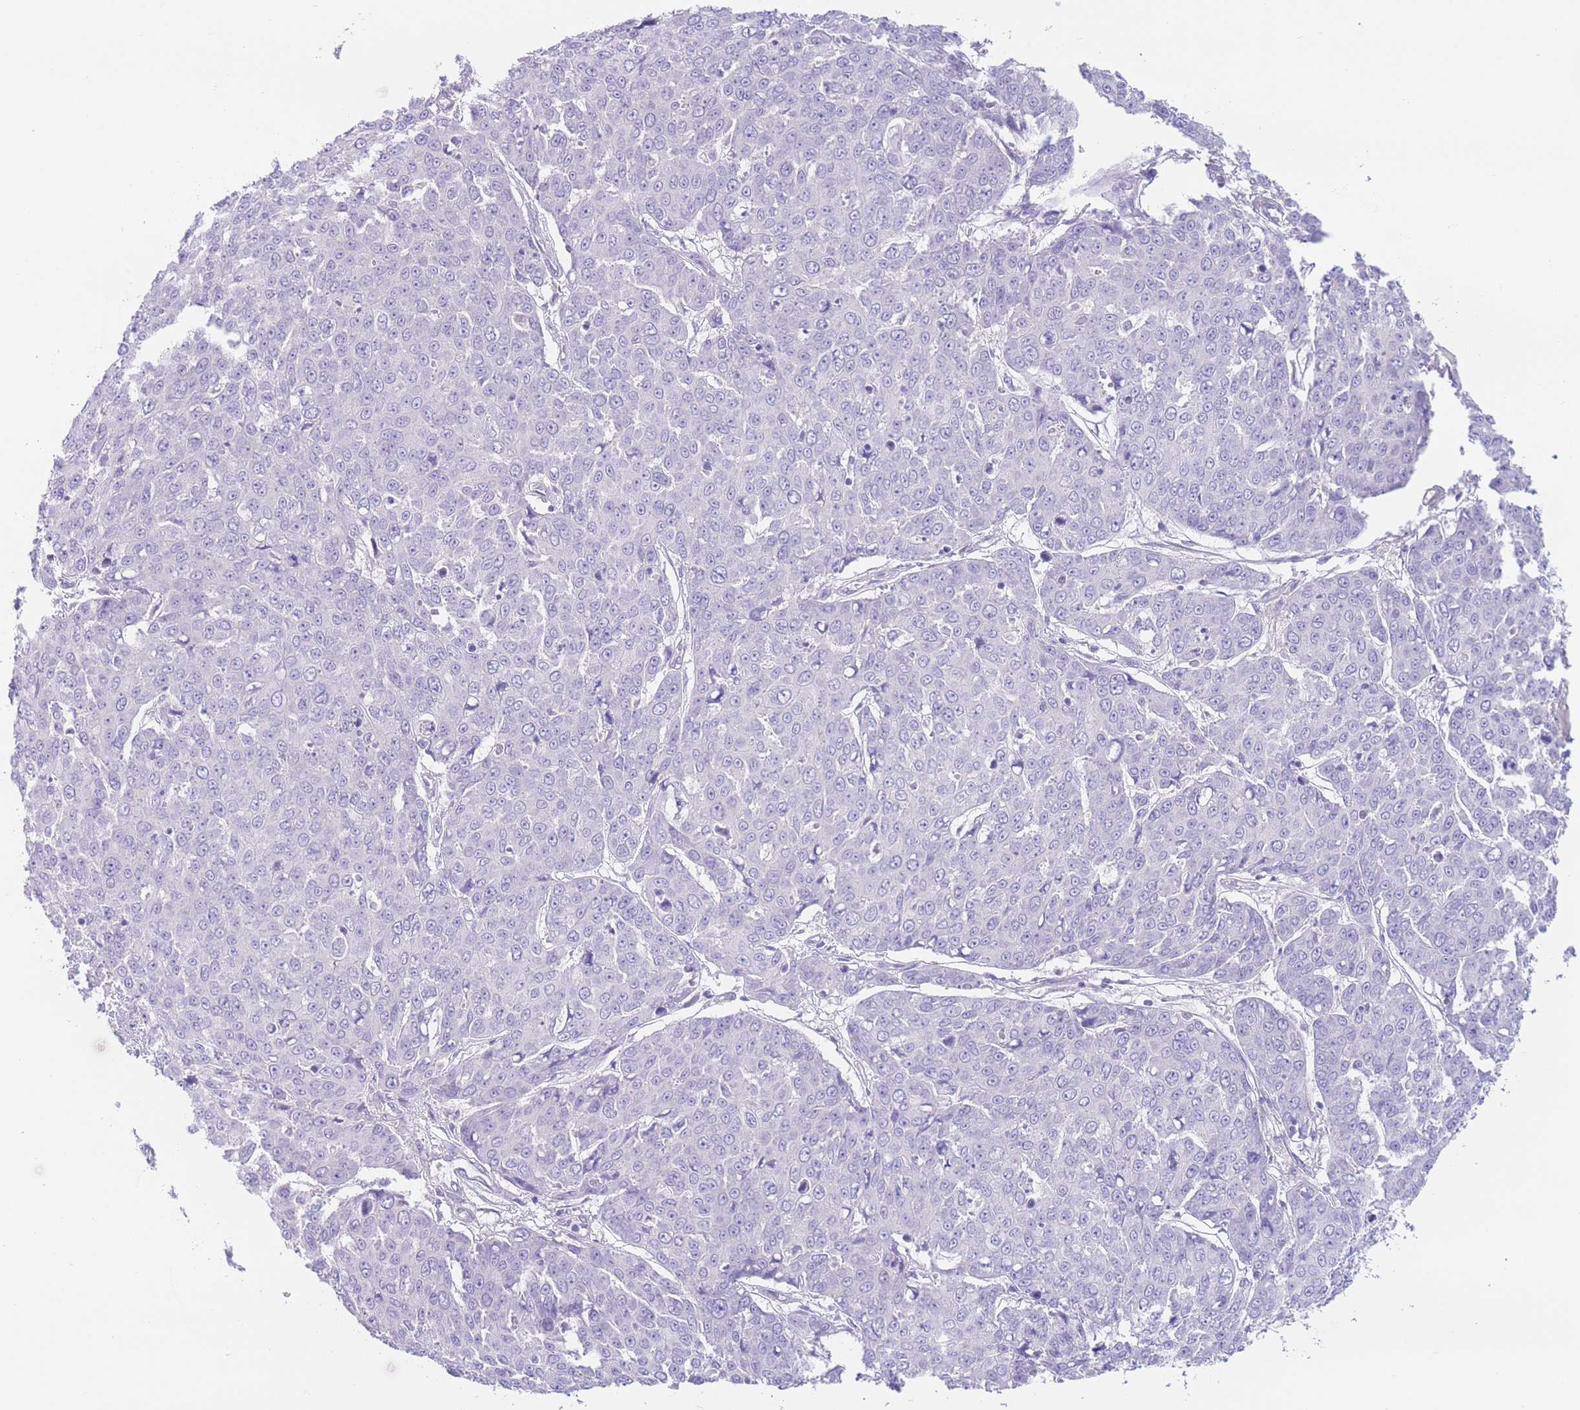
{"staining": {"intensity": "negative", "quantity": "none", "location": "none"}, "tissue": "skin cancer", "cell_type": "Tumor cells", "image_type": "cancer", "snomed": [{"axis": "morphology", "description": "Squamous cell carcinoma, NOS"}, {"axis": "topography", "description": "Skin"}], "caption": "A histopathology image of skin squamous cell carcinoma stained for a protein displays no brown staining in tumor cells.", "gene": "BHLHA15", "patient": {"sex": "male", "age": 71}}